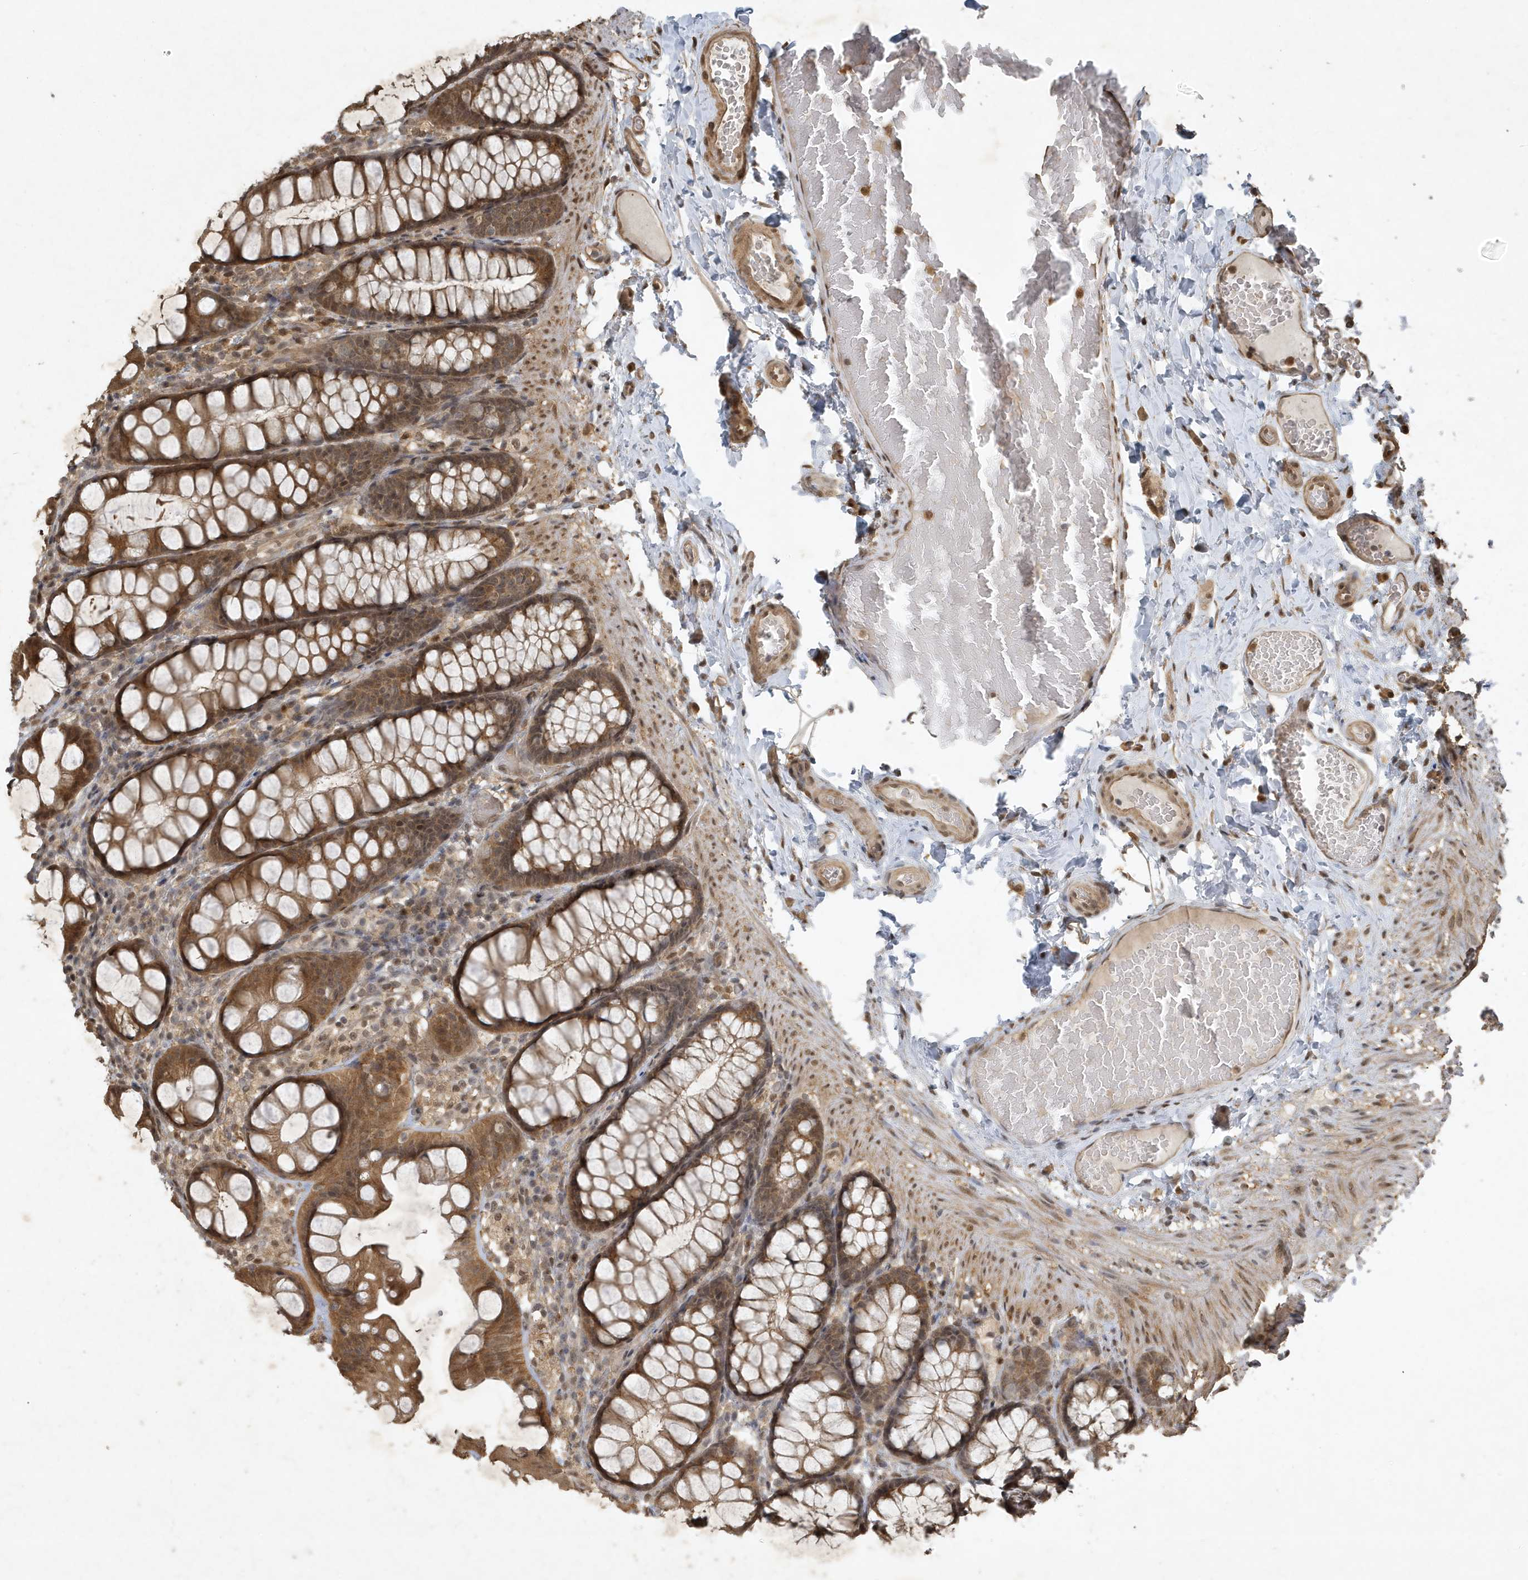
{"staining": {"intensity": "moderate", "quantity": ">75%", "location": "cytoplasmic/membranous,nuclear"}, "tissue": "colon", "cell_type": "Endothelial cells", "image_type": "normal", "snomed": [{"axis": "morphology", "description": "Normal tissue, NOS"}, {"axis": "topography", "description": "Colon"}], "caption": "This photomicrograph exhibits immunohistochemistry staining of benign colon, with medium moderate cytoplasmic/membranous,nuclear staining in about >75% of endothelial cells.", "gene": "HSPA1A", "patient": {"sex": "male", "age": 47}}